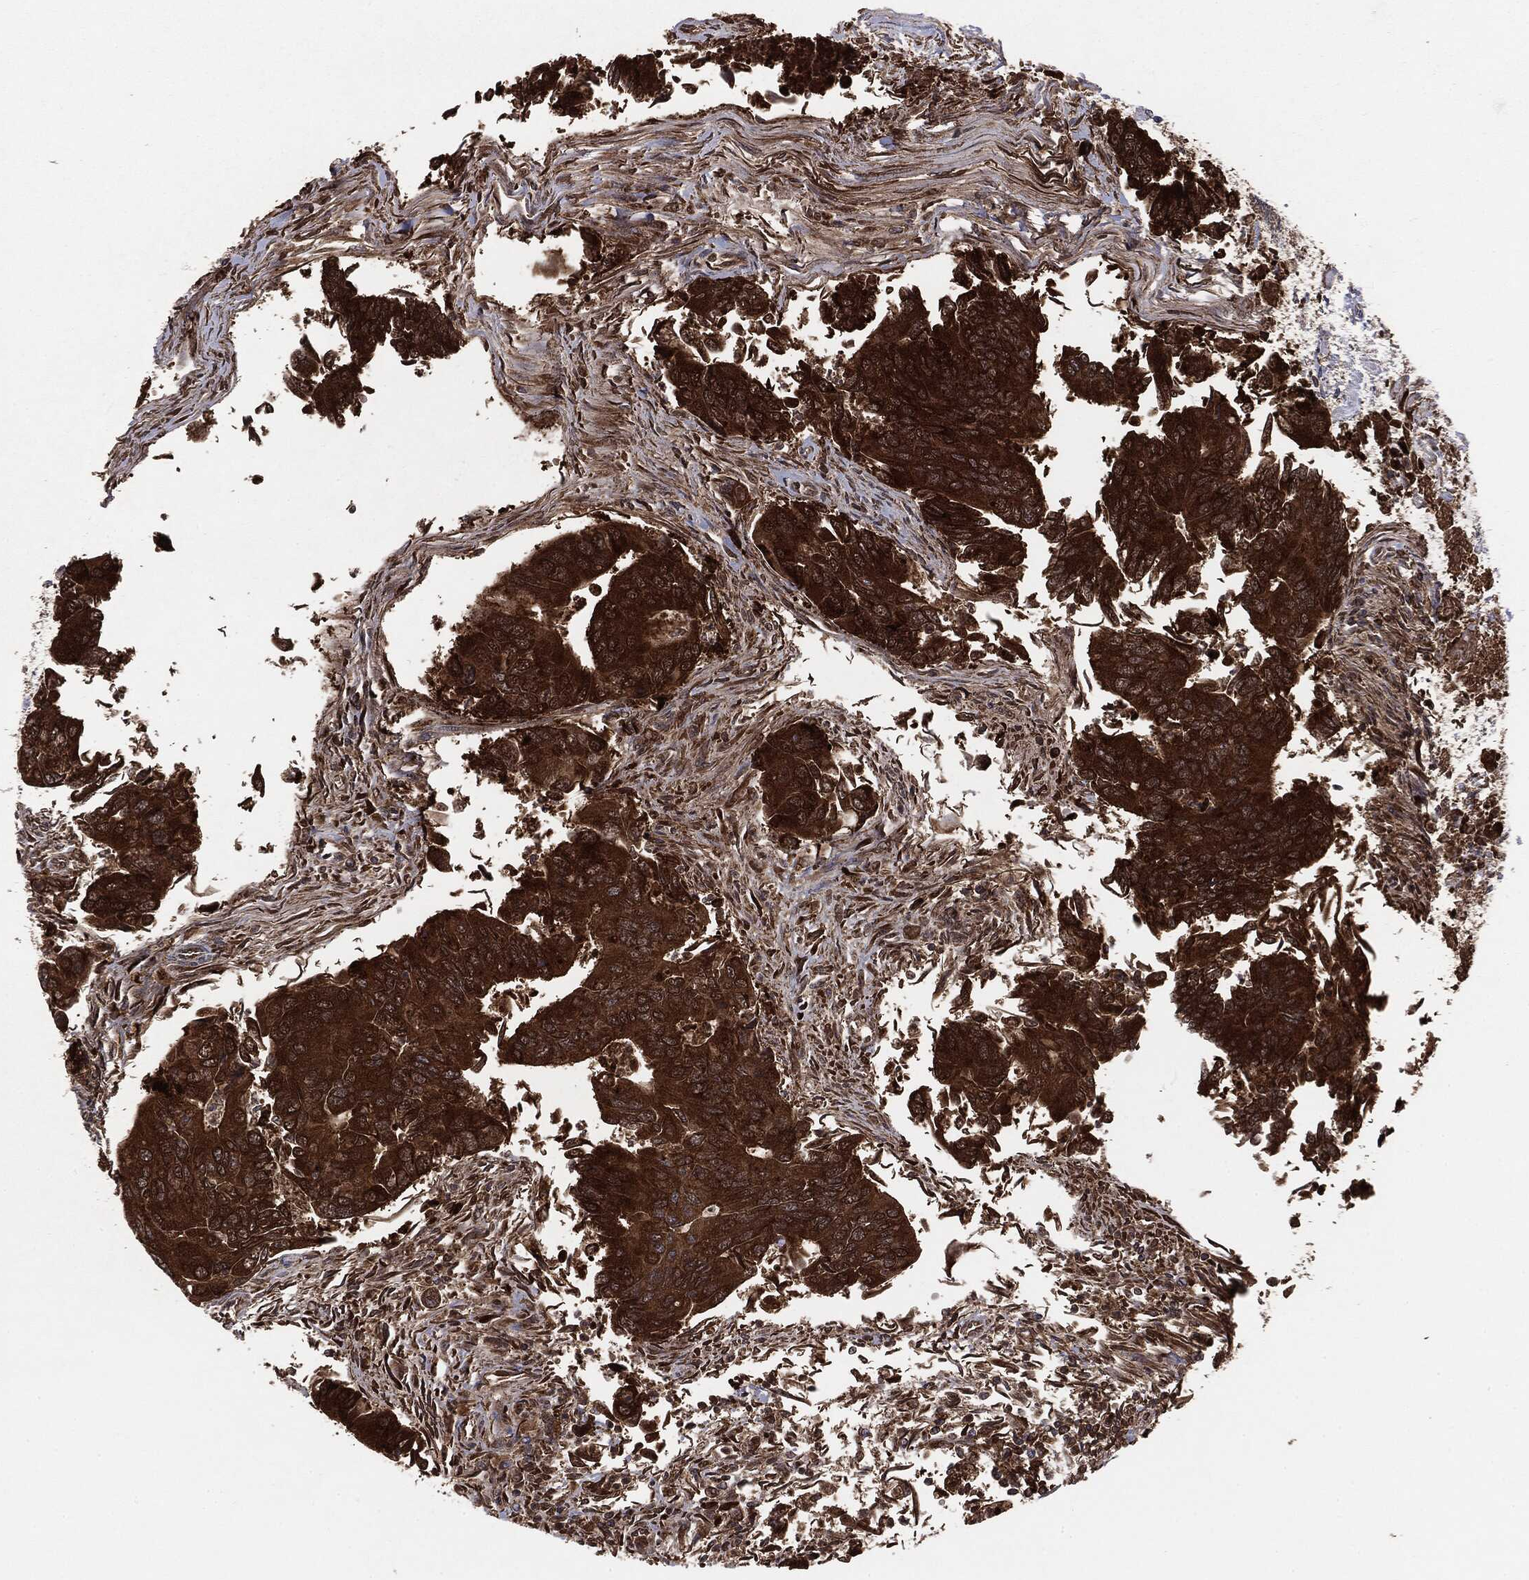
{"staining": {"intensity": "strong", "quantity": ">75%", "location": "cytoplasmic/membranous"}, "tissue": "colorectal cancer", "cell_type": "Tumor cells", "image_type": "cancer", "snomed": [{"axis": "morphology", "description": "Adenocarcinoma, NOS"}, {"axis": "topography", "description": "Colon"}], "caption": "Colorectal cancer (adenocarcinoma) was stained to show a protein in brown. There is high levels of strong cytoplasmic/membranous positivity in approximately >75% of tumor cells.", "gene": "NME1", "patient": {"sex": "female", "age": 67}}